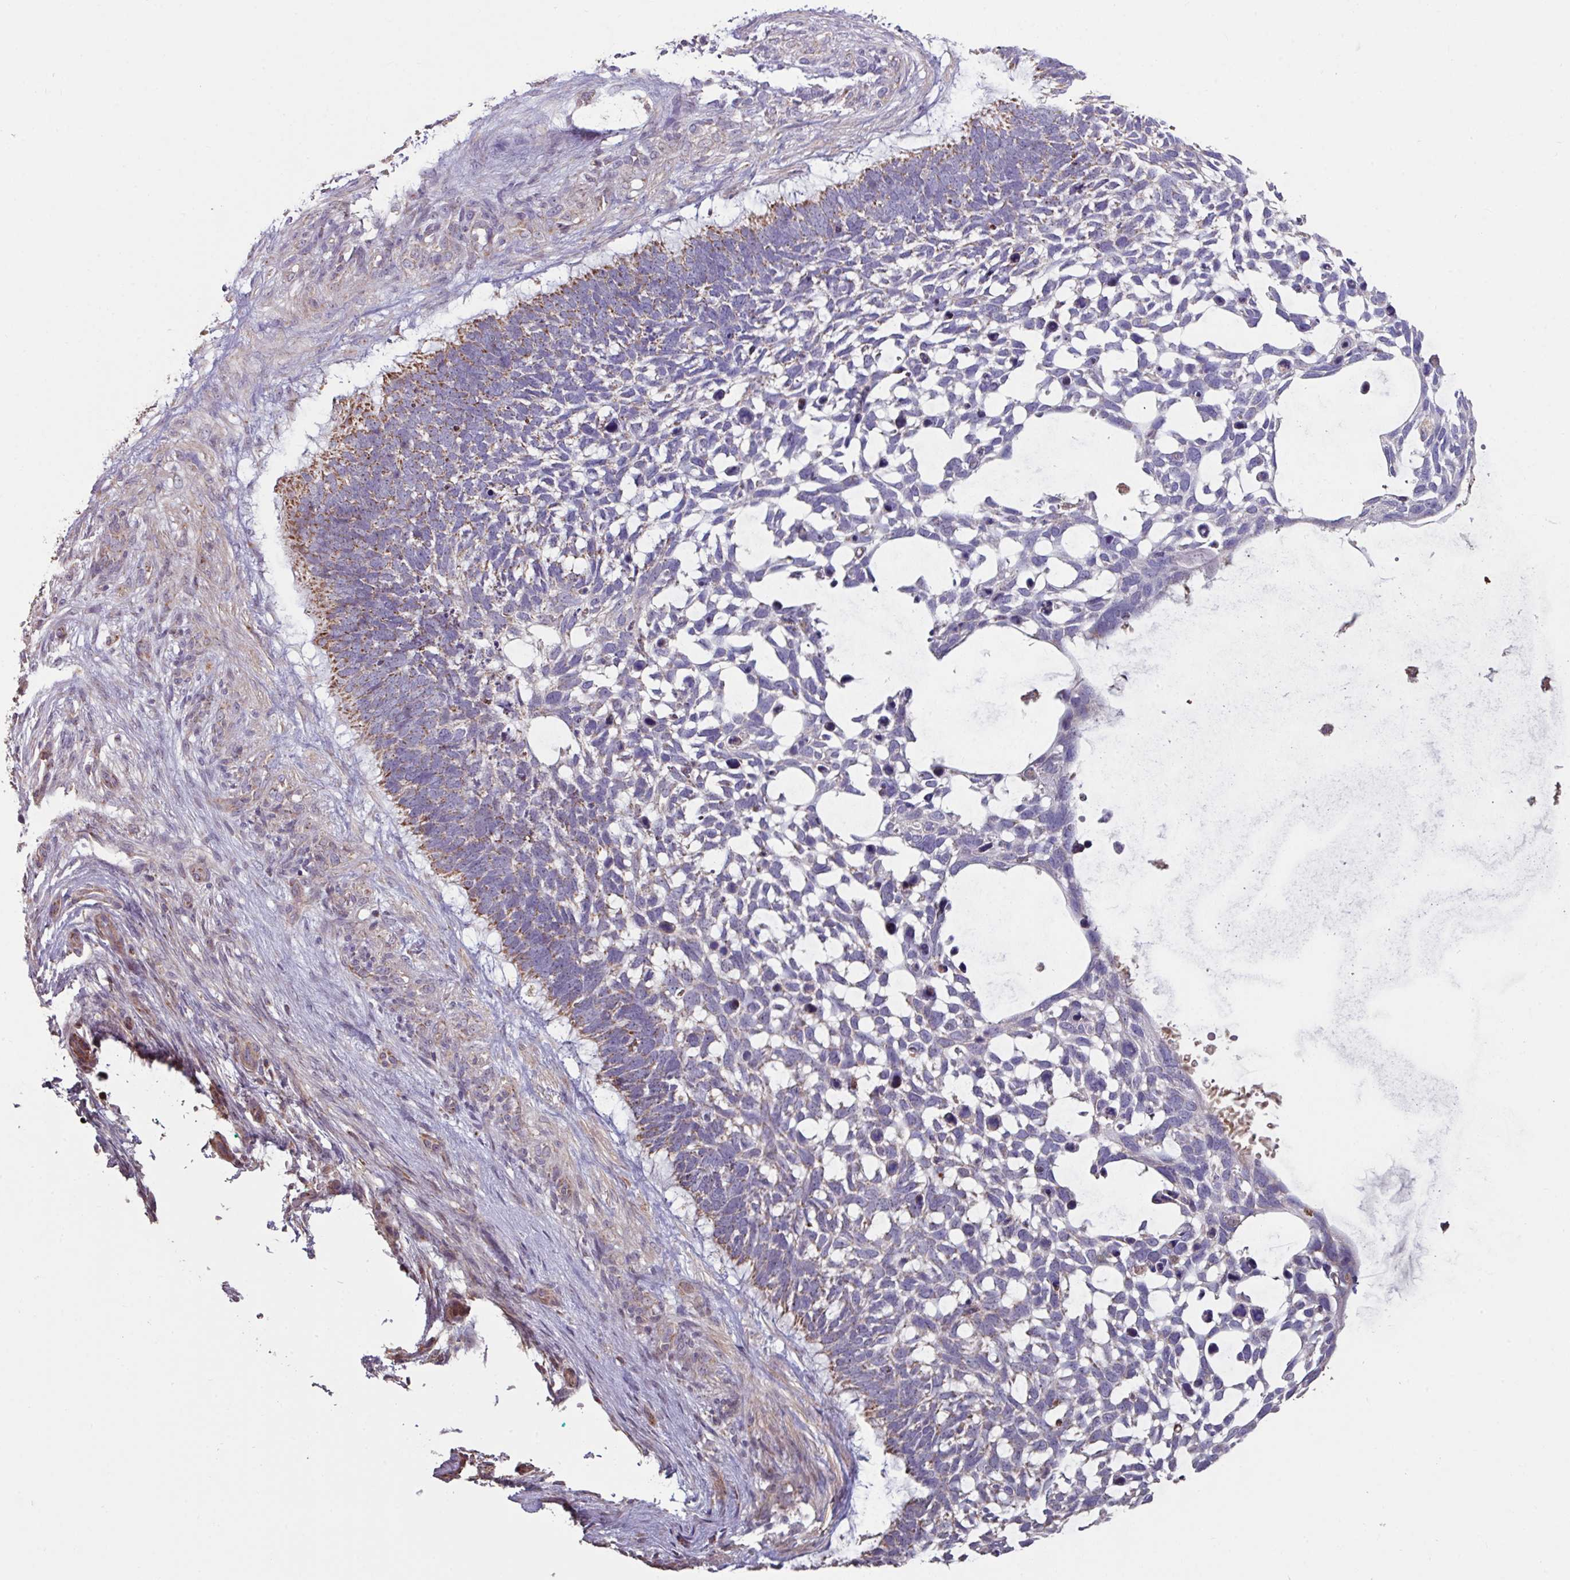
{"staining": {"intensity": "moderate", "quantity": "<25%", "location": "cytoplasmic/membranous"}, "tissue": "skin cancer", "cell_type": "Tumor cells", "image_type": "cancer", "snomed": [{"axis": "morphology", "description": "Basal cell carcinoma"}, {"axis": "topography", "description": "Skin"}], "caption": "About <25% of tumor cells in human basal cell carcinoma (skin) exhibit moderate cytoplasmic/membranous protein expression as visualized by brown immunohistochemical staining.", "gene": "OR2D3", "patient": {"sex": "male", "age": 88}}